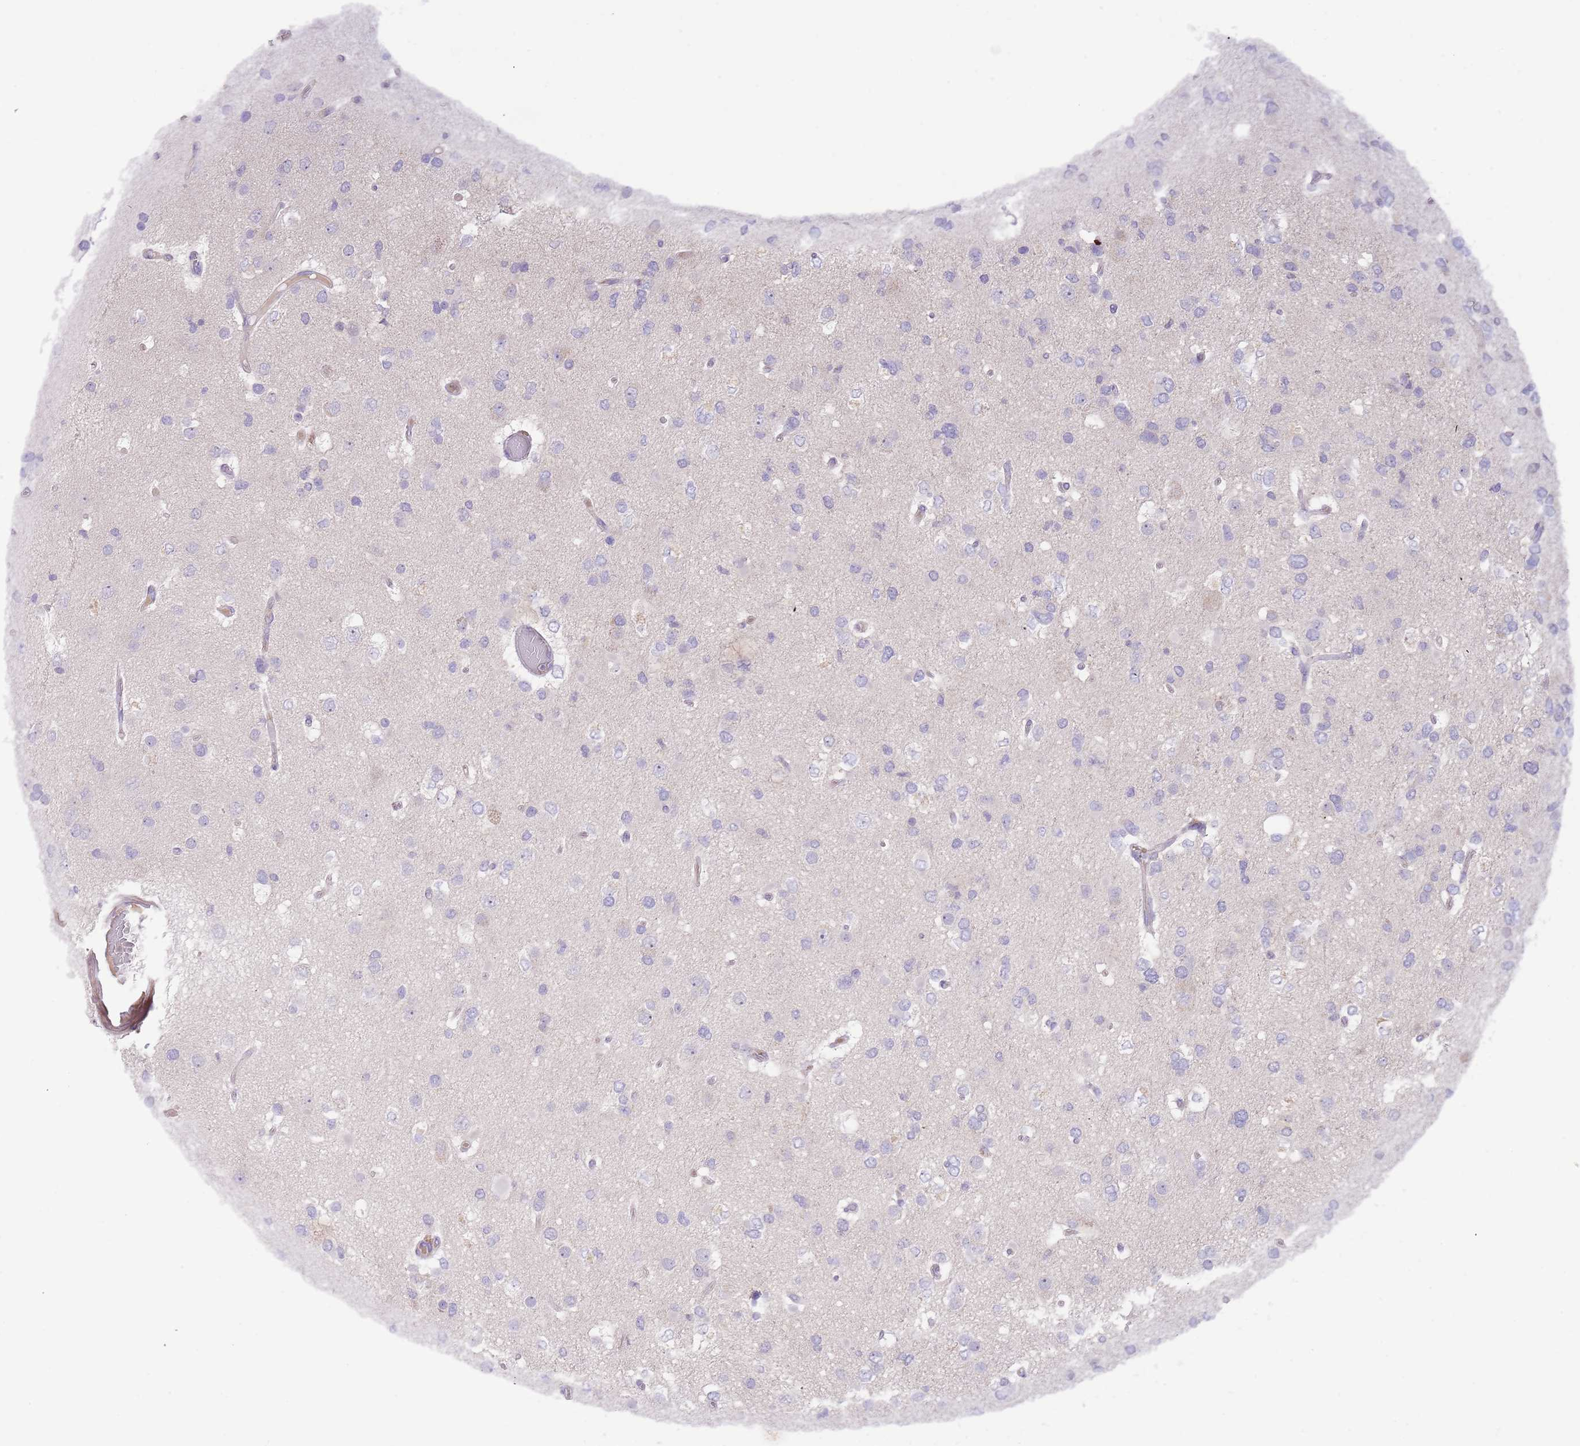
{"staining": {"intensity": "negative", "quantity": "none", "location": "none"}, "tissue": "glioma", "cell_type": "Tumor cells", "image_type": "cancer", "snomed": [{"axis": "morphology", "description": "Glioma, malignant, High grade"}, {"axis": "topography", "description": "Brain"}], "caption": "Immunohistochemistry (IHC) of human glioma reveals no staining in tumor cells.", "gene": "PRAC1", "patient": {"sex": "male", "age": 53}}